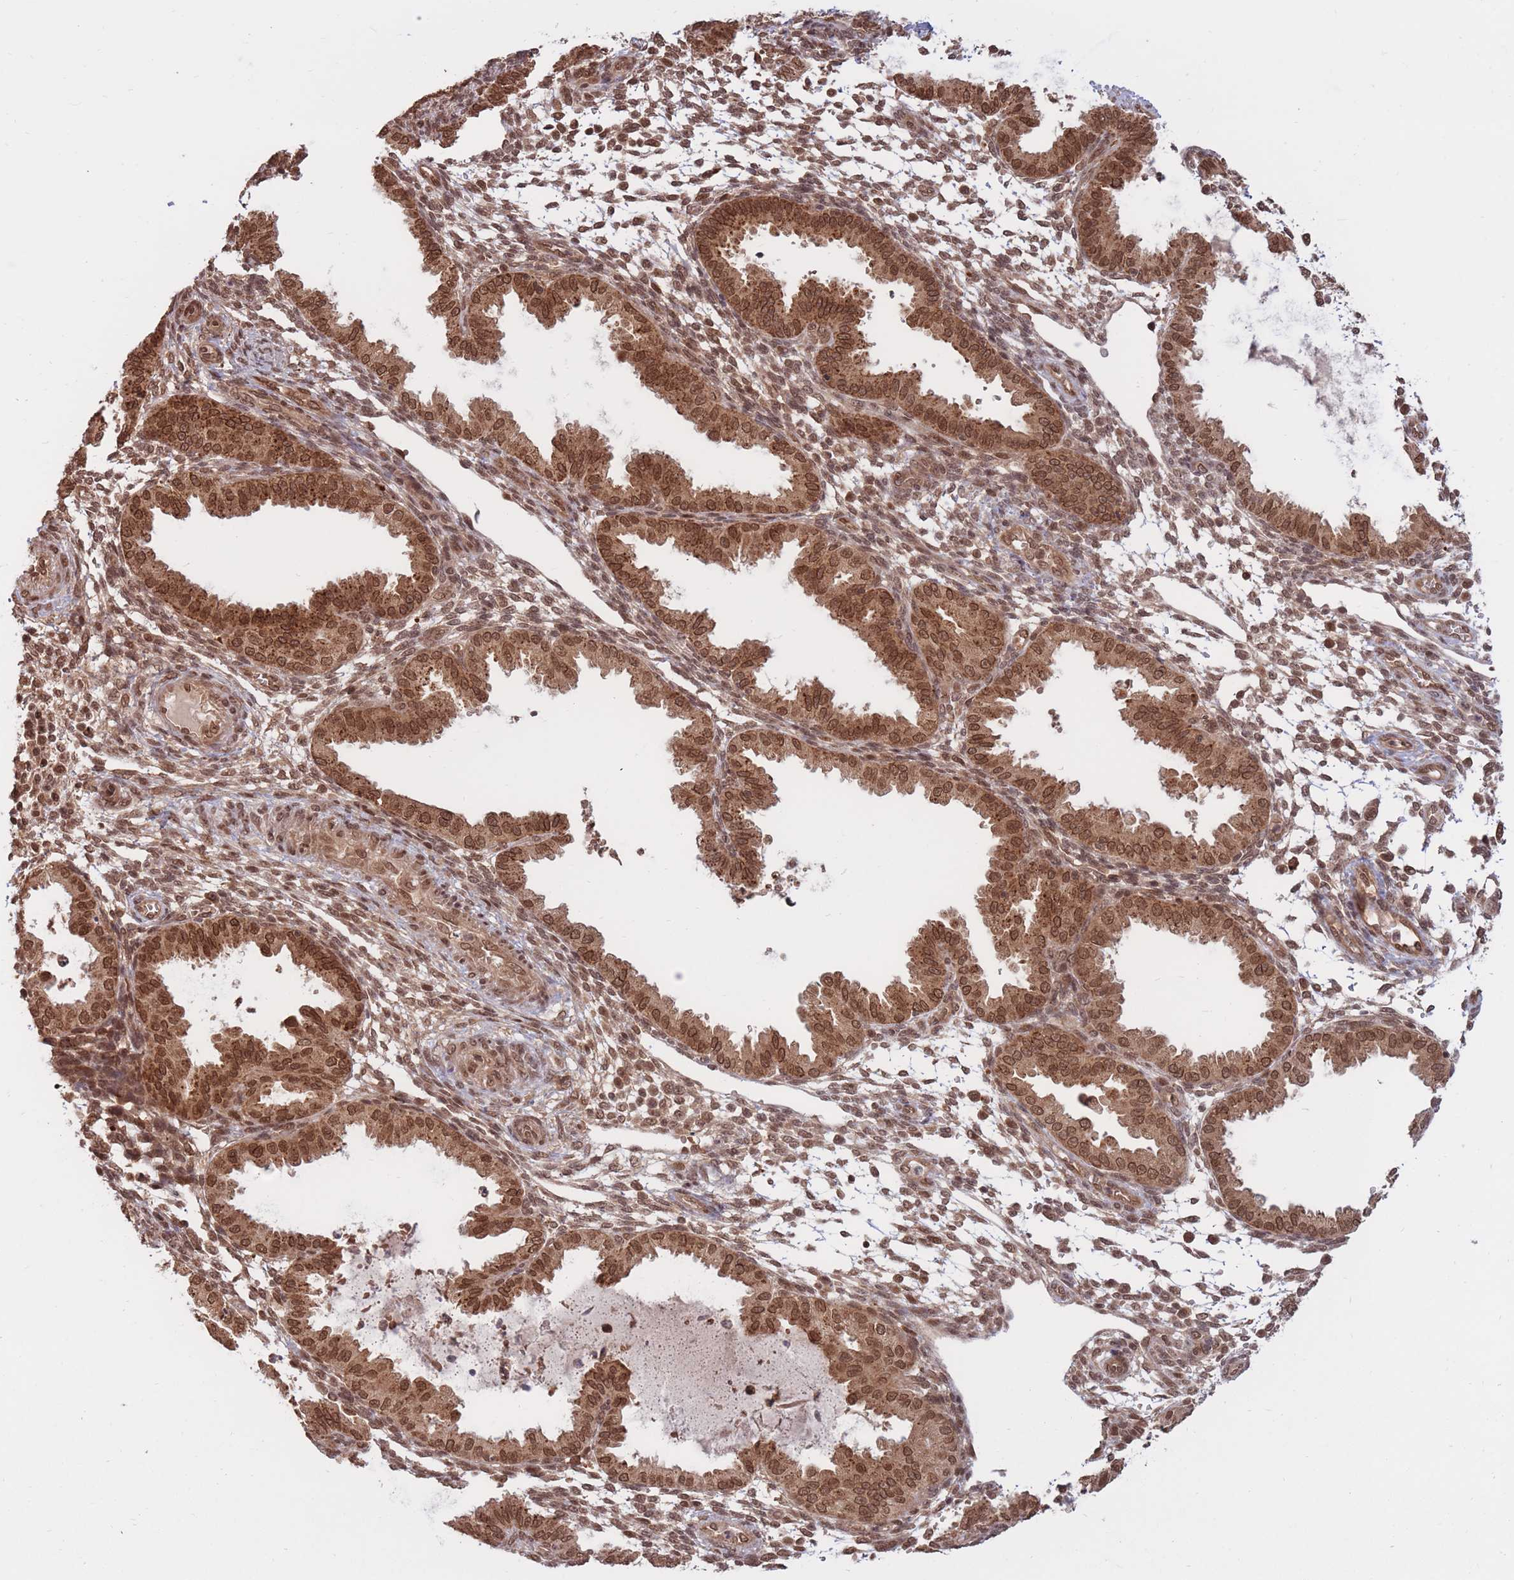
{"staining": {"intensity": "moderate", "quantity": ">75%", "location": "cytoplasmic/membranous,nuclear"}, "tissue": "endometrium", "cell_type": "Cells in endometrial stroma", "image_type": "normal", "snomed": [{"axis": "morphology", "description": "Normal tissue, NOS"}, {"axis": "topography", "description": "Endometrium"}], "caption": "An image of endometrium stained for a protein displays moderate cytoplasmic/membranous,nuclear brown staining in cells in endometrial stroma.", "gene": "SRA1", "patient": {"sex": "female", "age": 33}}